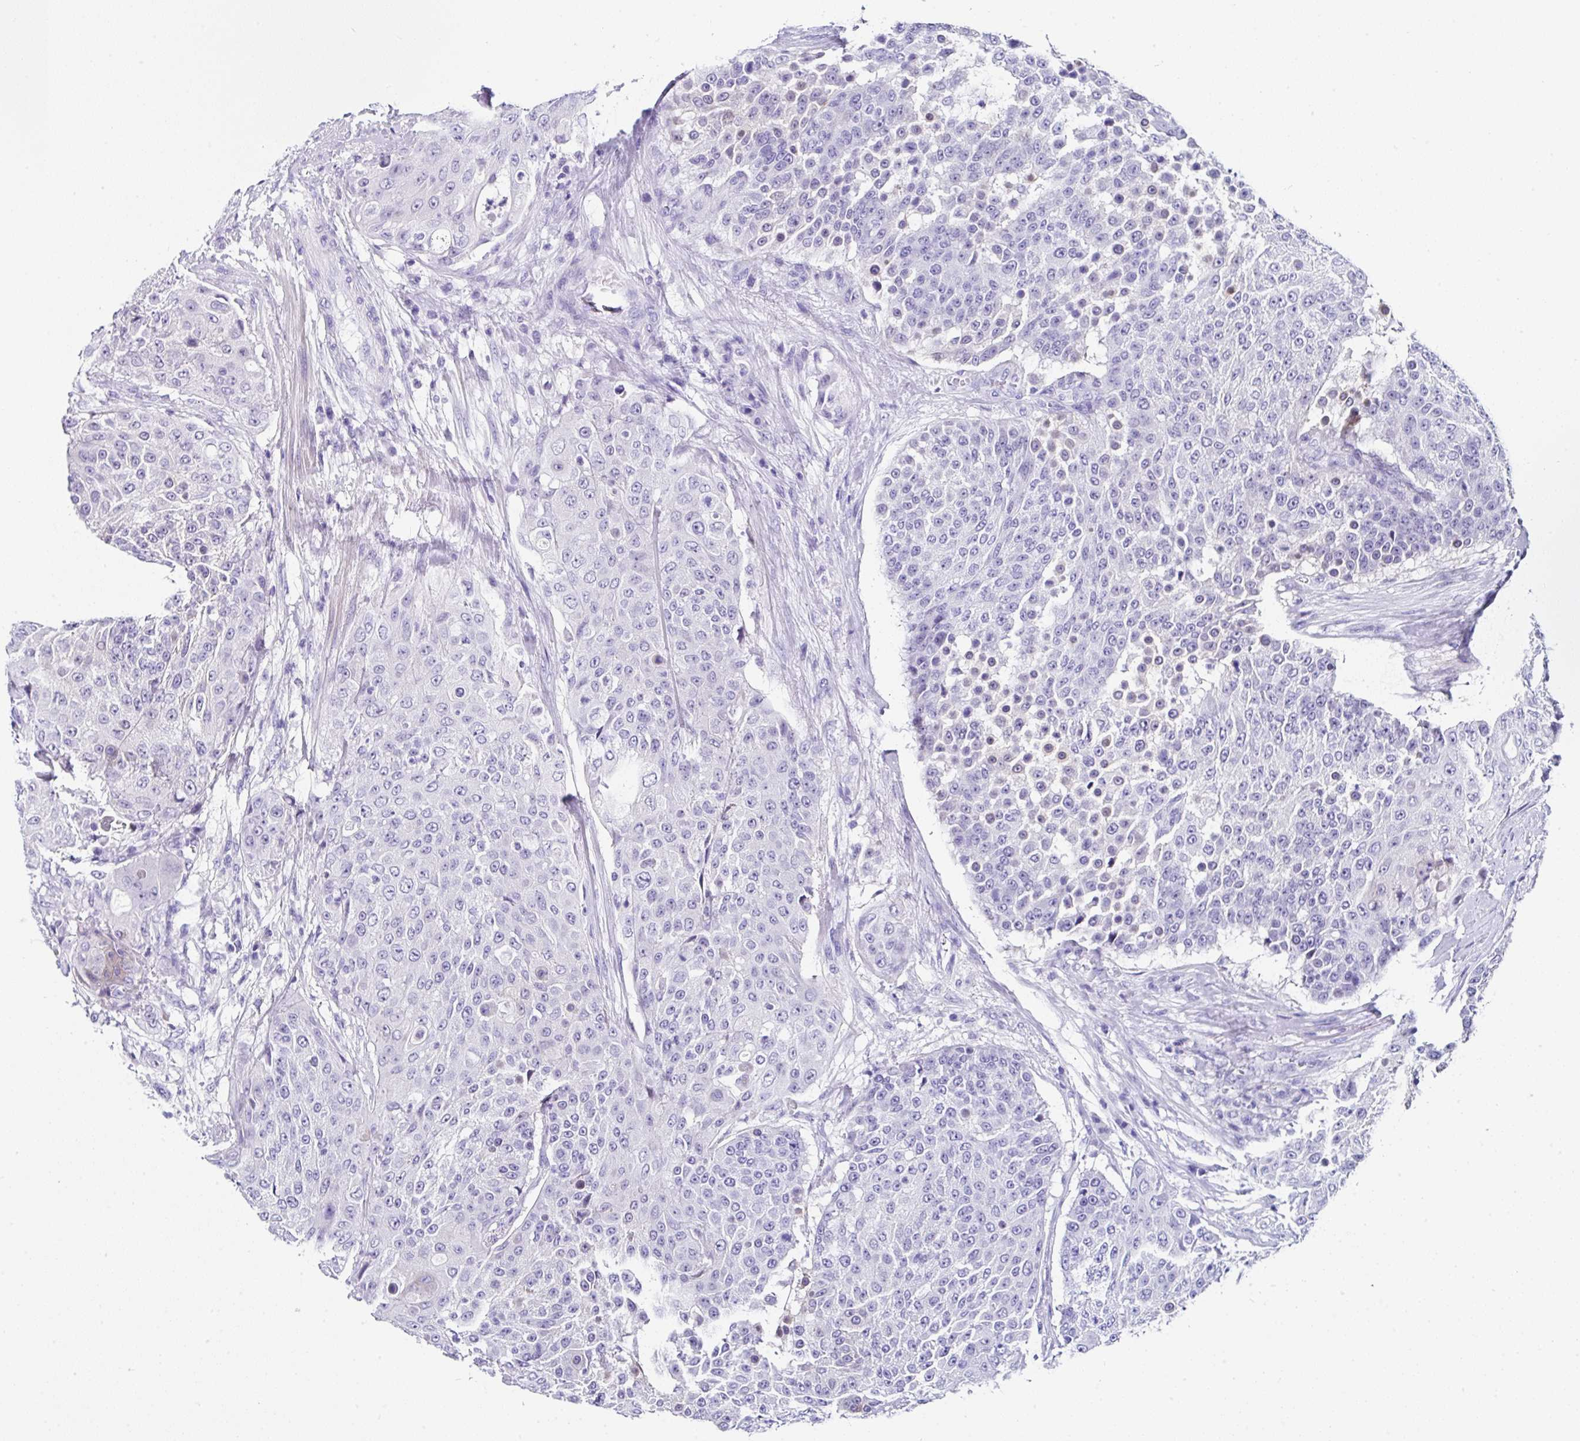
{"staining": {"intensity": "negative", "quantity": "none", "location": "none"}, "tissue": "urothelial cancer", "cell_type": "Tumor cells", "image_type": "cancer", "snomed": [{"axis": "morphology", "description": "Urothelial carcinoma, High grade"}, {"axis": "topography", "description": "Urinary bladder"}], "caption": "High magnification brightfield microscopy of urothelial cancer stained with DAB (3,3'-diaminobenzidine) (brown) and counterstained with hematoxylin (blue): tumor cells show no significant expression.", "gene": "UGT3A1", "patient": {"sex": "female", "age": 63}}